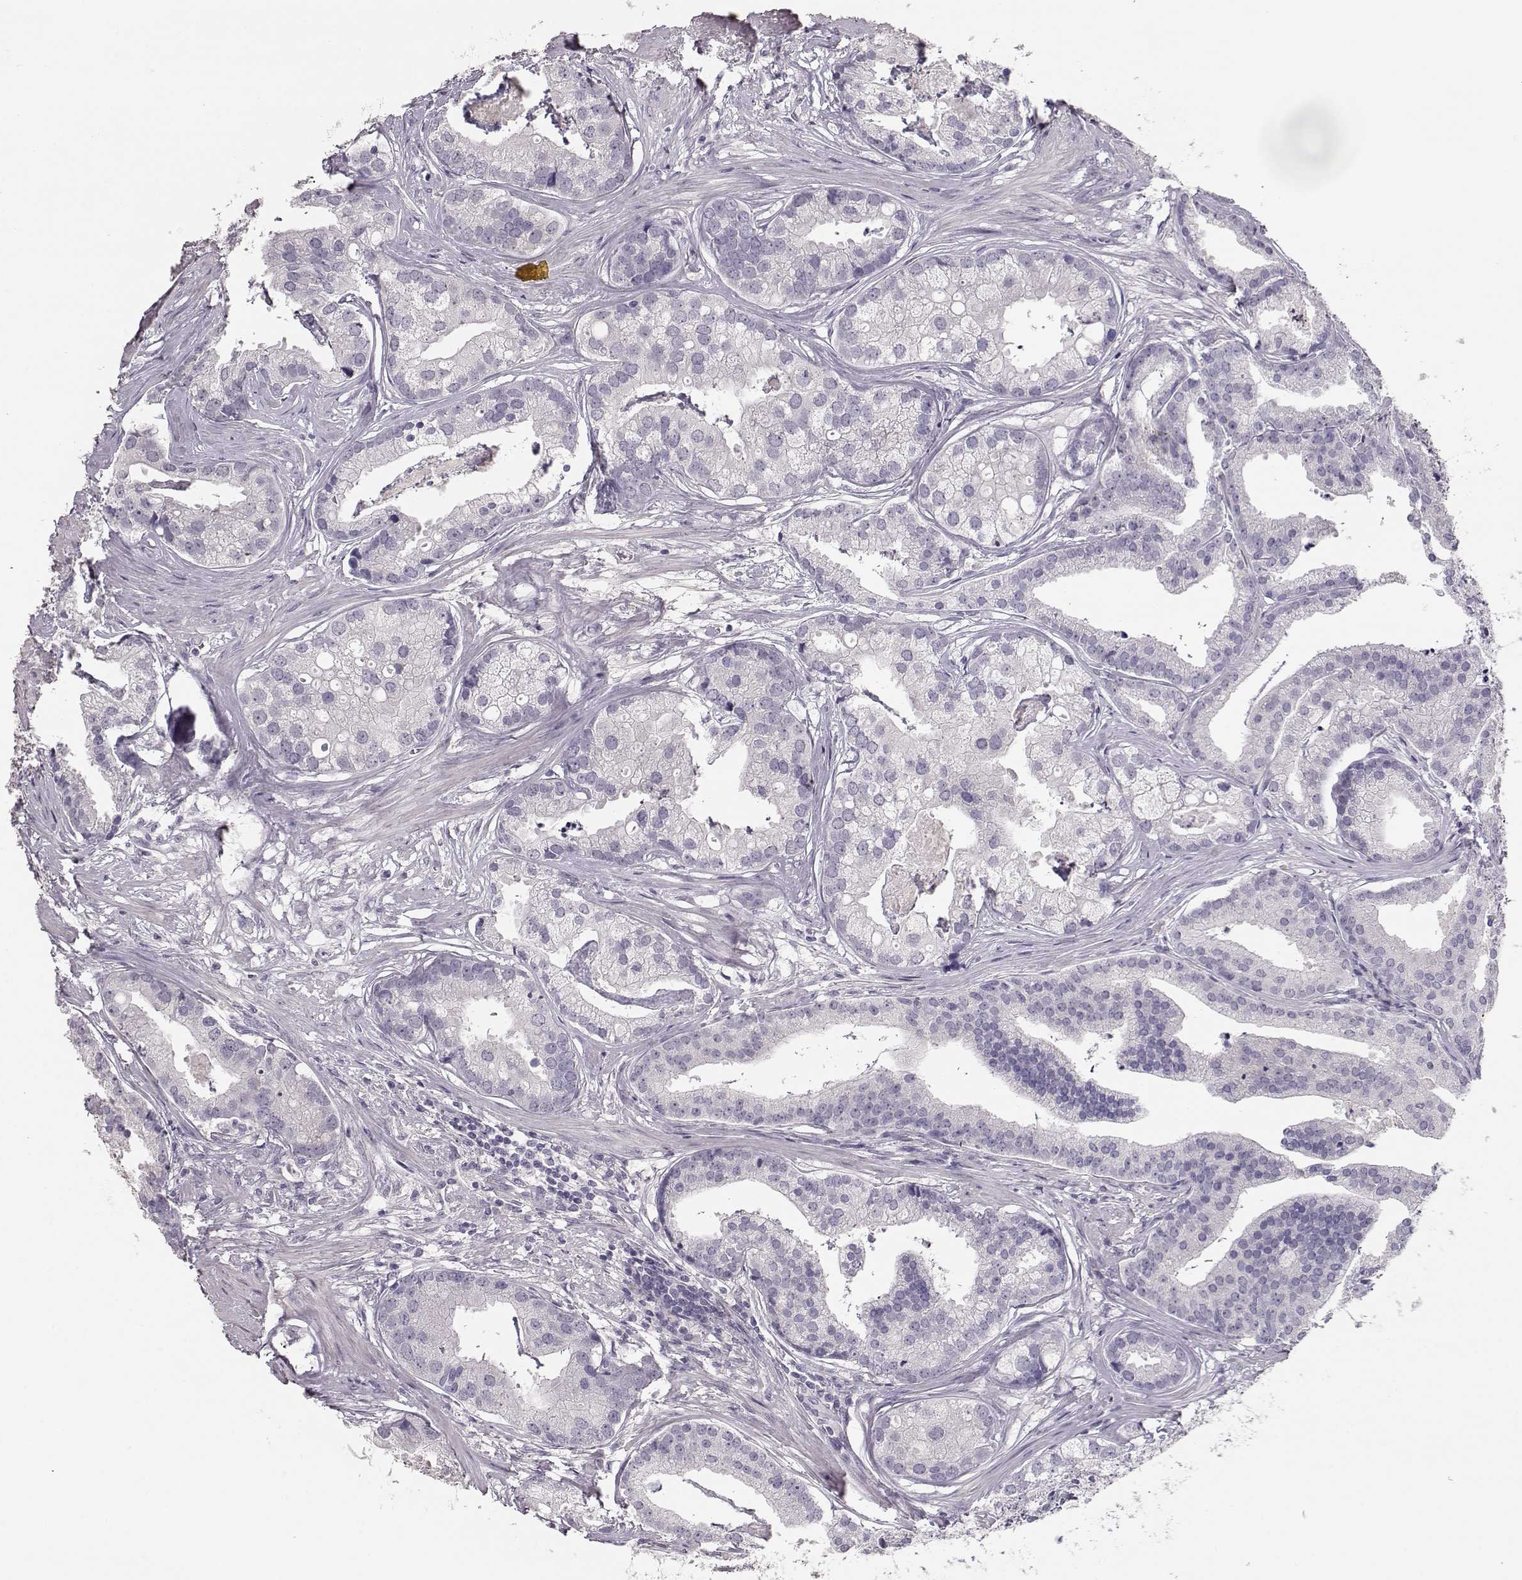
{"staining": {"intensity": "negative", "quantity": "none", "location": "none"}, "tissue": "prostate cancer", "cell_type": "Tumor cells", "image_type": "cancer", "snomed": [{"axis": "morphology", "description": "Adenocarcinoma, NOS"}, {"axis": "topography", "description": "Prostate and seminal vesicle, NOS"}, {"axis": "topography", "description": "Prostate"}], "caption": "Immunohistochemistry micrograph of prostate adenocarcinoma stained for a protein (brown), which demonstrates no staining in tumor cells.", "gene": "MAGEC1", "patient": {"sex": "male", "age": 44}}